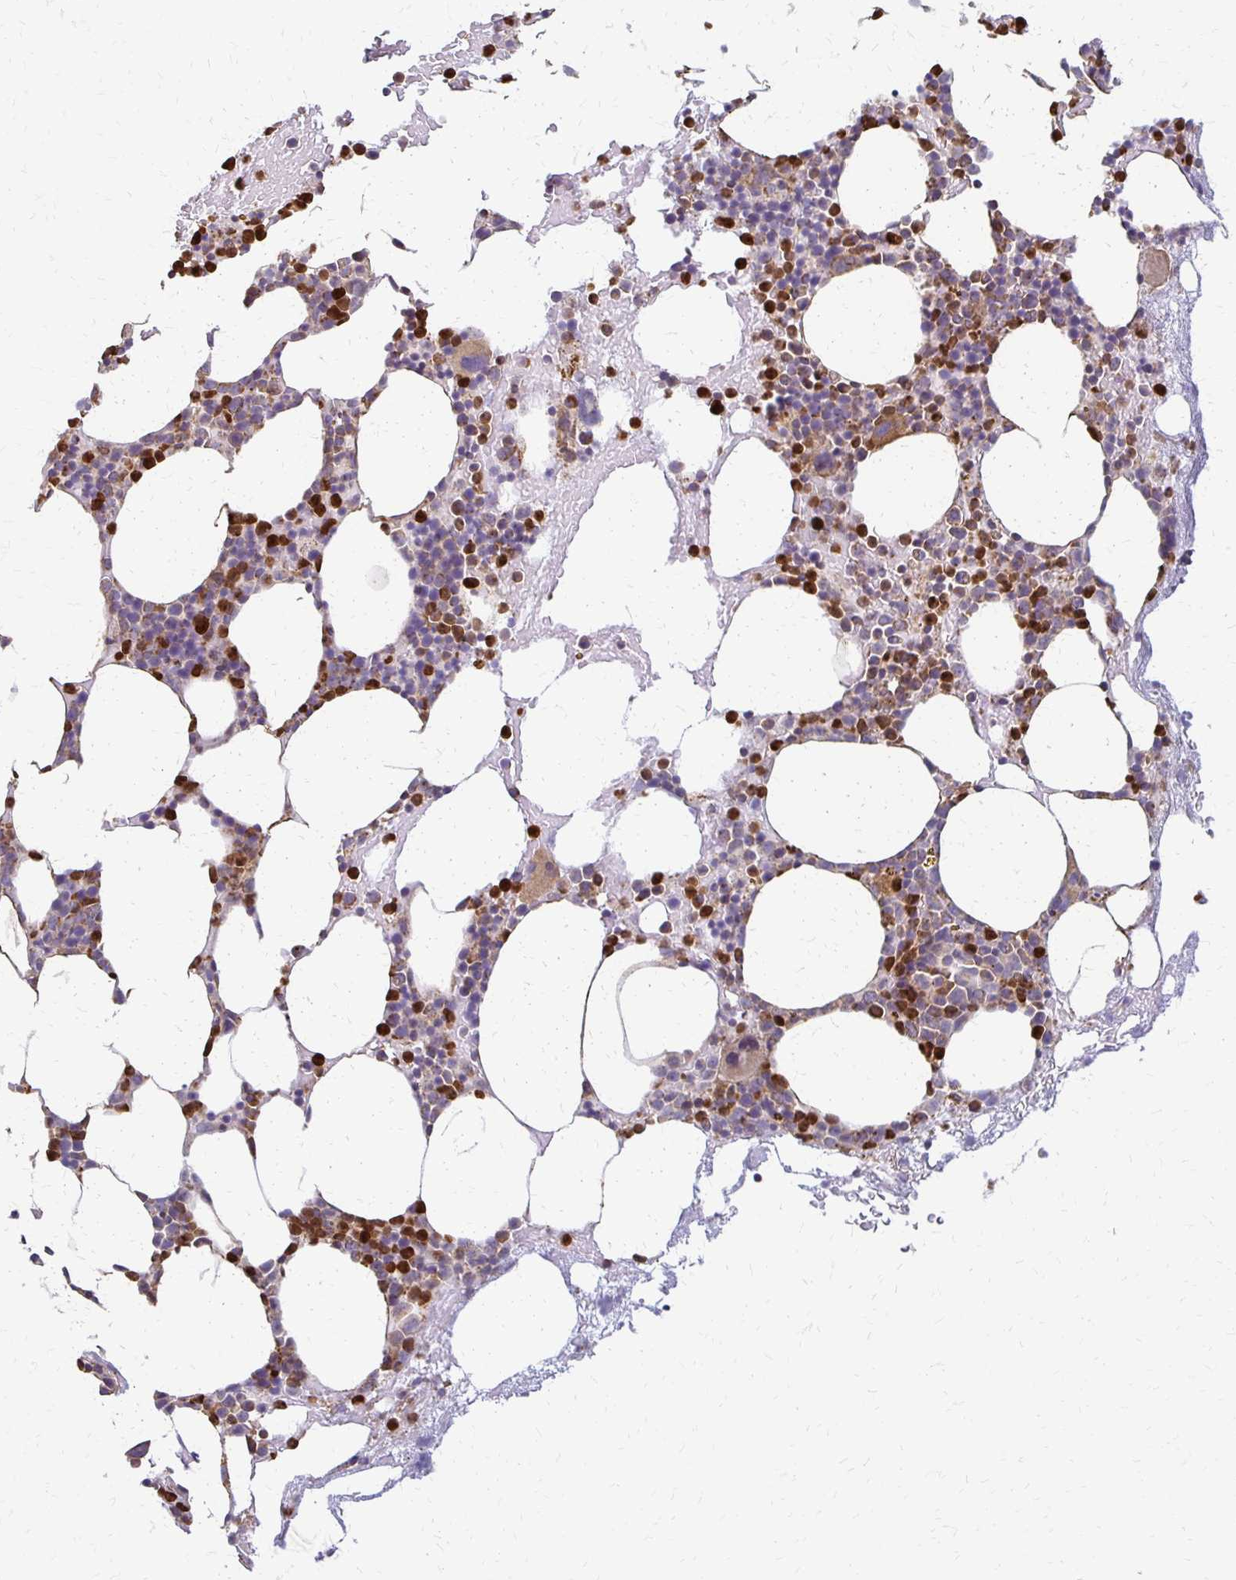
{"staining": {"intensity": "strong", "quantity": "25%-75%", "location": "cytoplasmic/membranous"}, "tissue": "bone marrow", "cell_type": "Hematopoietic cells", "image_type": "normal", "snomed": [{"axis": "morphology", "description": "Normal tissue, NOS"}, {"axis": "topography", "description": "Bone marrow"}], "caption": "Immunohistochemical staining of unremarkable human bone marrow demonstrates strong cytoplasmic/membranous protein positivity in approximately 25%-75% of hematopoietic cells. (DAB IHC with brightfield microscopy, high magnification).", "gene": "EIF4EBP2", "patient": {"sex": "female", "age": 62}}